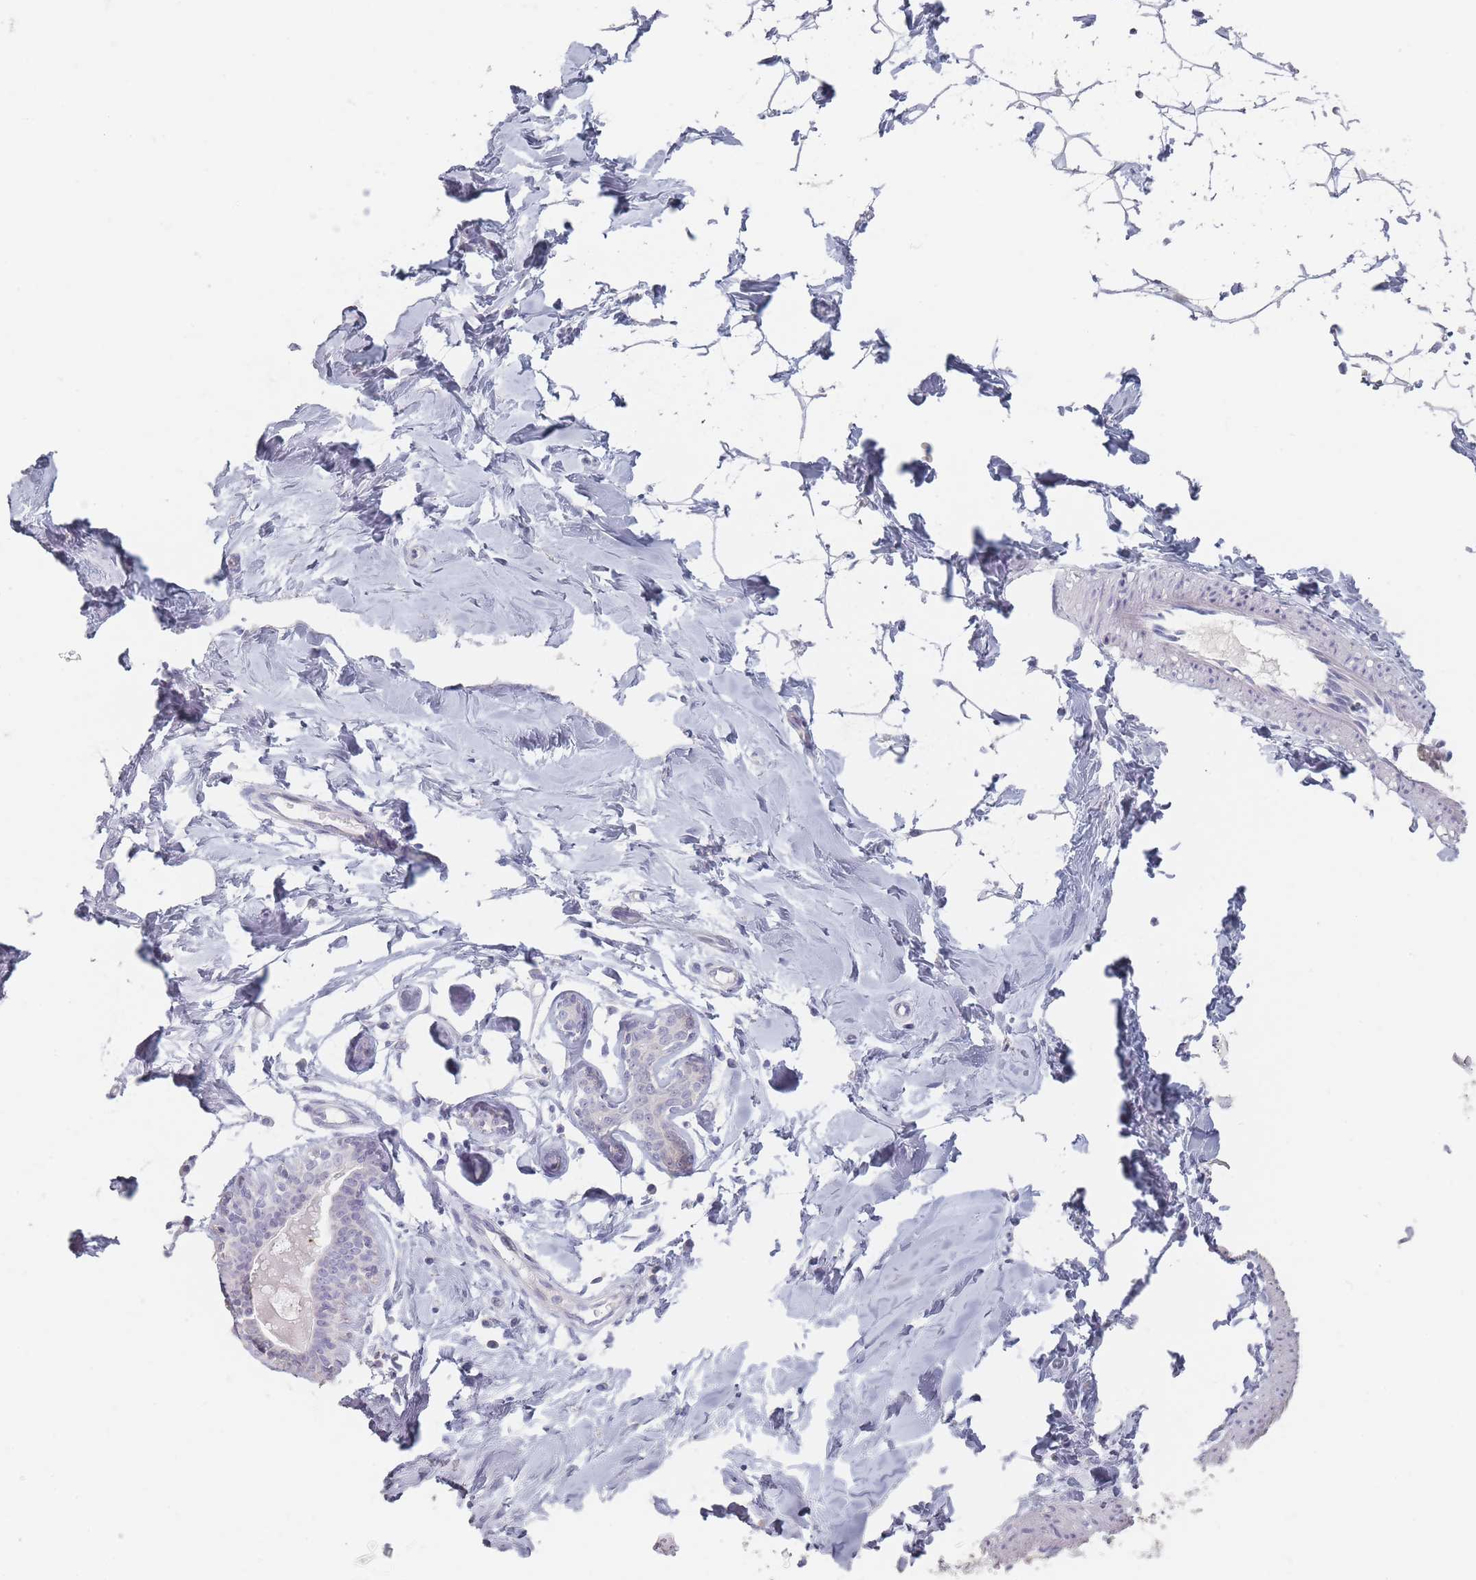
{"staining": {"intensity": "negative", "quantity": "none", "location": "none"}, "tissue": "breast", "cell_type": "Adipocytes", "image_type": "normal", "snomed": [{"axis": "morphology", "description": "Normal tissue, NOS"}, {"axis": "topography", "description": "Breast"}], "caption": "Adipocytes are negative for brown protein staining in unremarkable breast. The staining is performed using DAB (3,3'-diaminobenzidine) brown chromogen with nuclei counter-stained in using hematoxylin.", "gene": "HELZ2", "patient": {"sex": "female", "age": 23}}